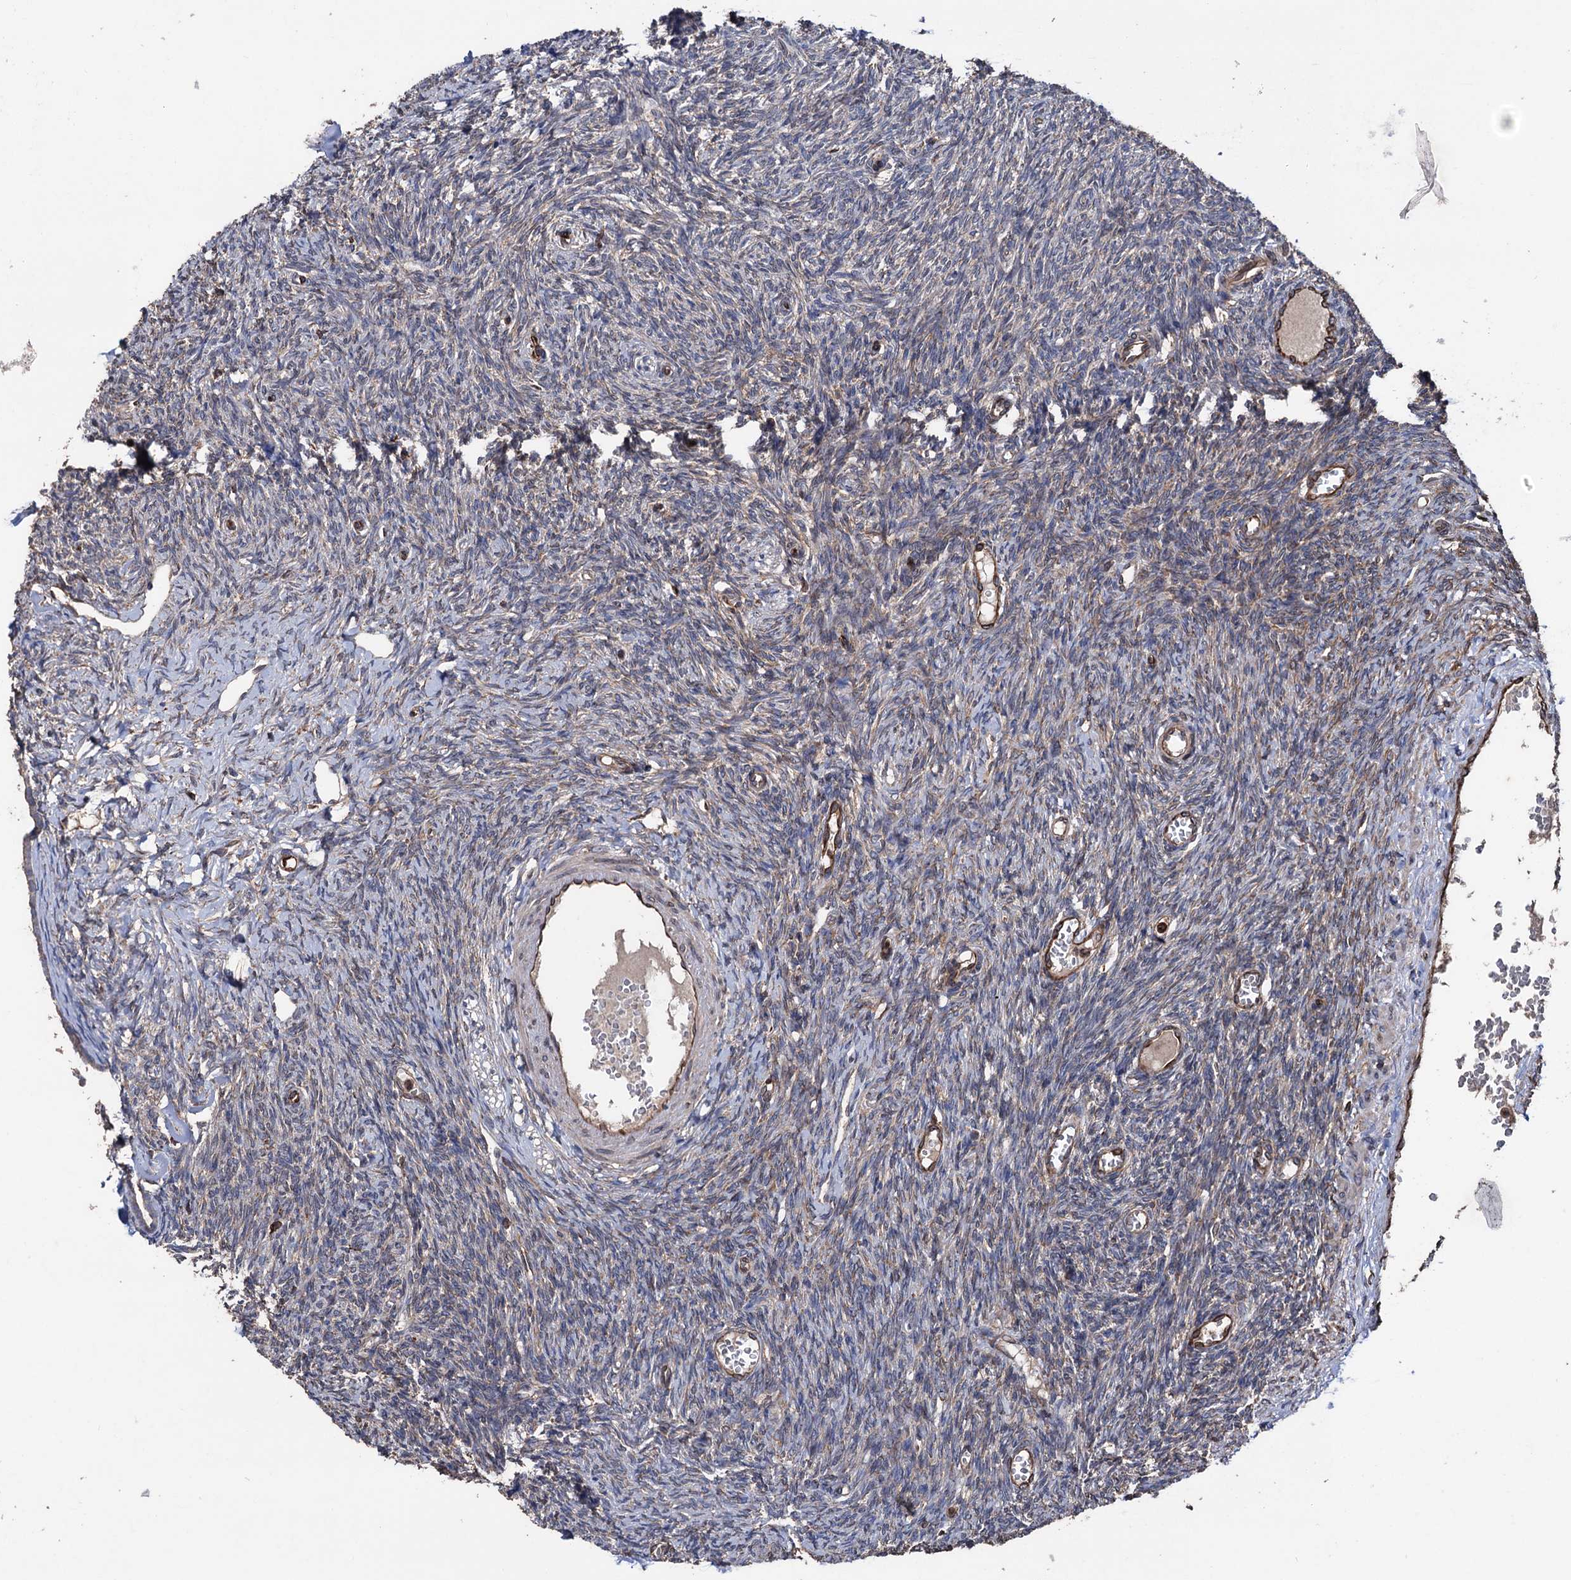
{"staining": {"intensity": "negative", "quantity": "none", "location": "none"}, "tissue": "ovary", "cell_type": "Follicle cells", "image_type": "normal", "snomed": [{"axis": "morphology", "description": "Normal tissue, NOS"}, {"axis": "morphology", "description": "Cyst, NOS"}, {"axis": "topography", "description": "Ovary"}], "caption": "The histopathology image displays no staining of follicle cells in benign ovary. (DAB IHC with hematoxylin counter stain).", "gene": "STING1", "patient": {"sex": "female", "age": 33}}